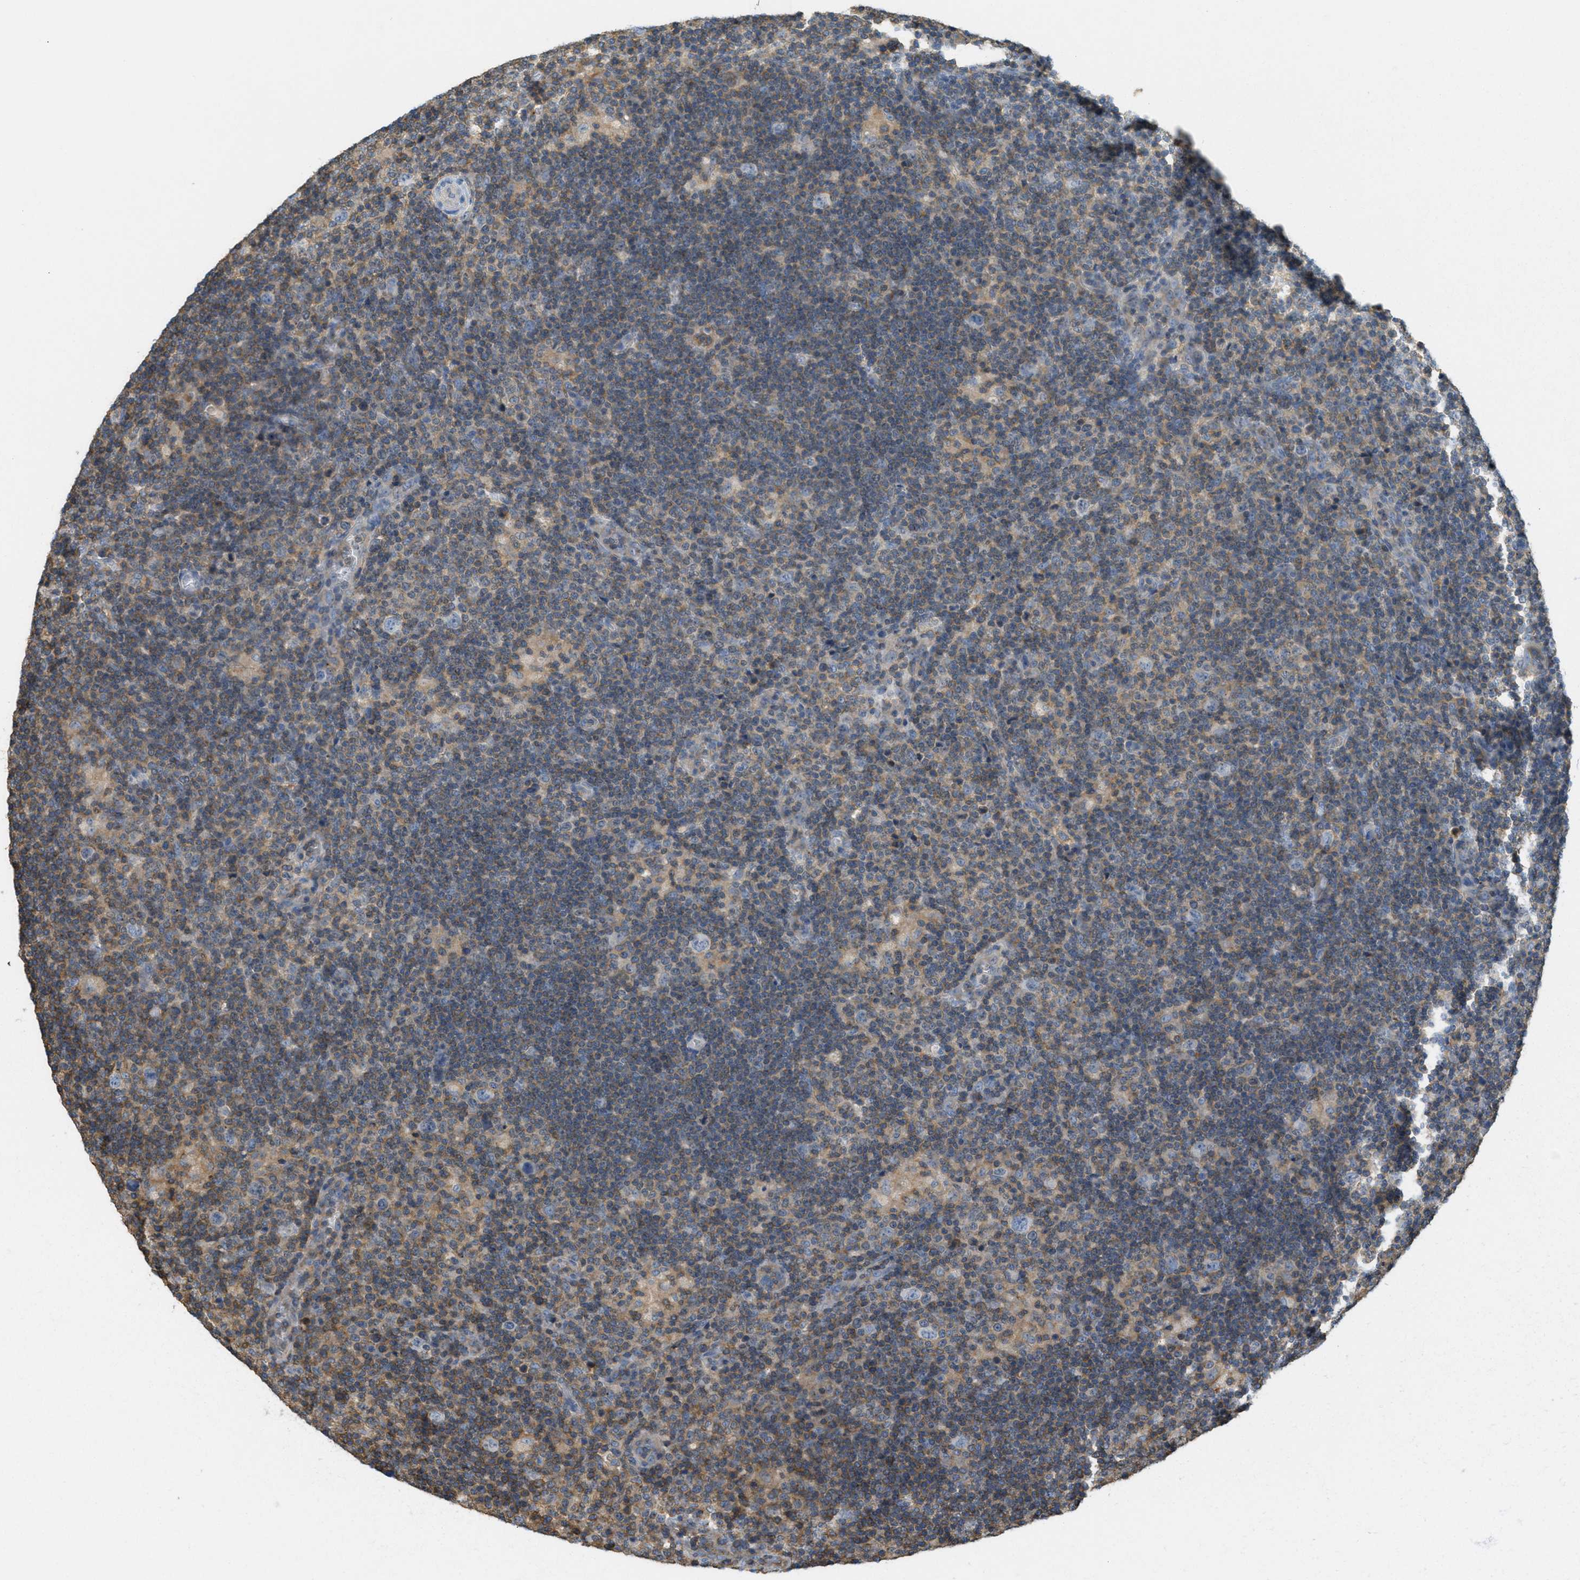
{"staining": {"intensity": "weak", "quantity": "<25%", "location": "cytoplasmic/membranous"}, "tissue": "lymphoma", "cell_type": "Tumor cells", "image_type": "cancer", "snomed": [{"axis": "morphology", "description": "Hodgkin's disease, NOS"}, {"axis": "topography", "description": "Lymph node"}], "caption": "Tumor cells are negative for protein expression in human lymphoma.", "gene": "GRIK2", "patient": {"sex": "female", "age": 57}}